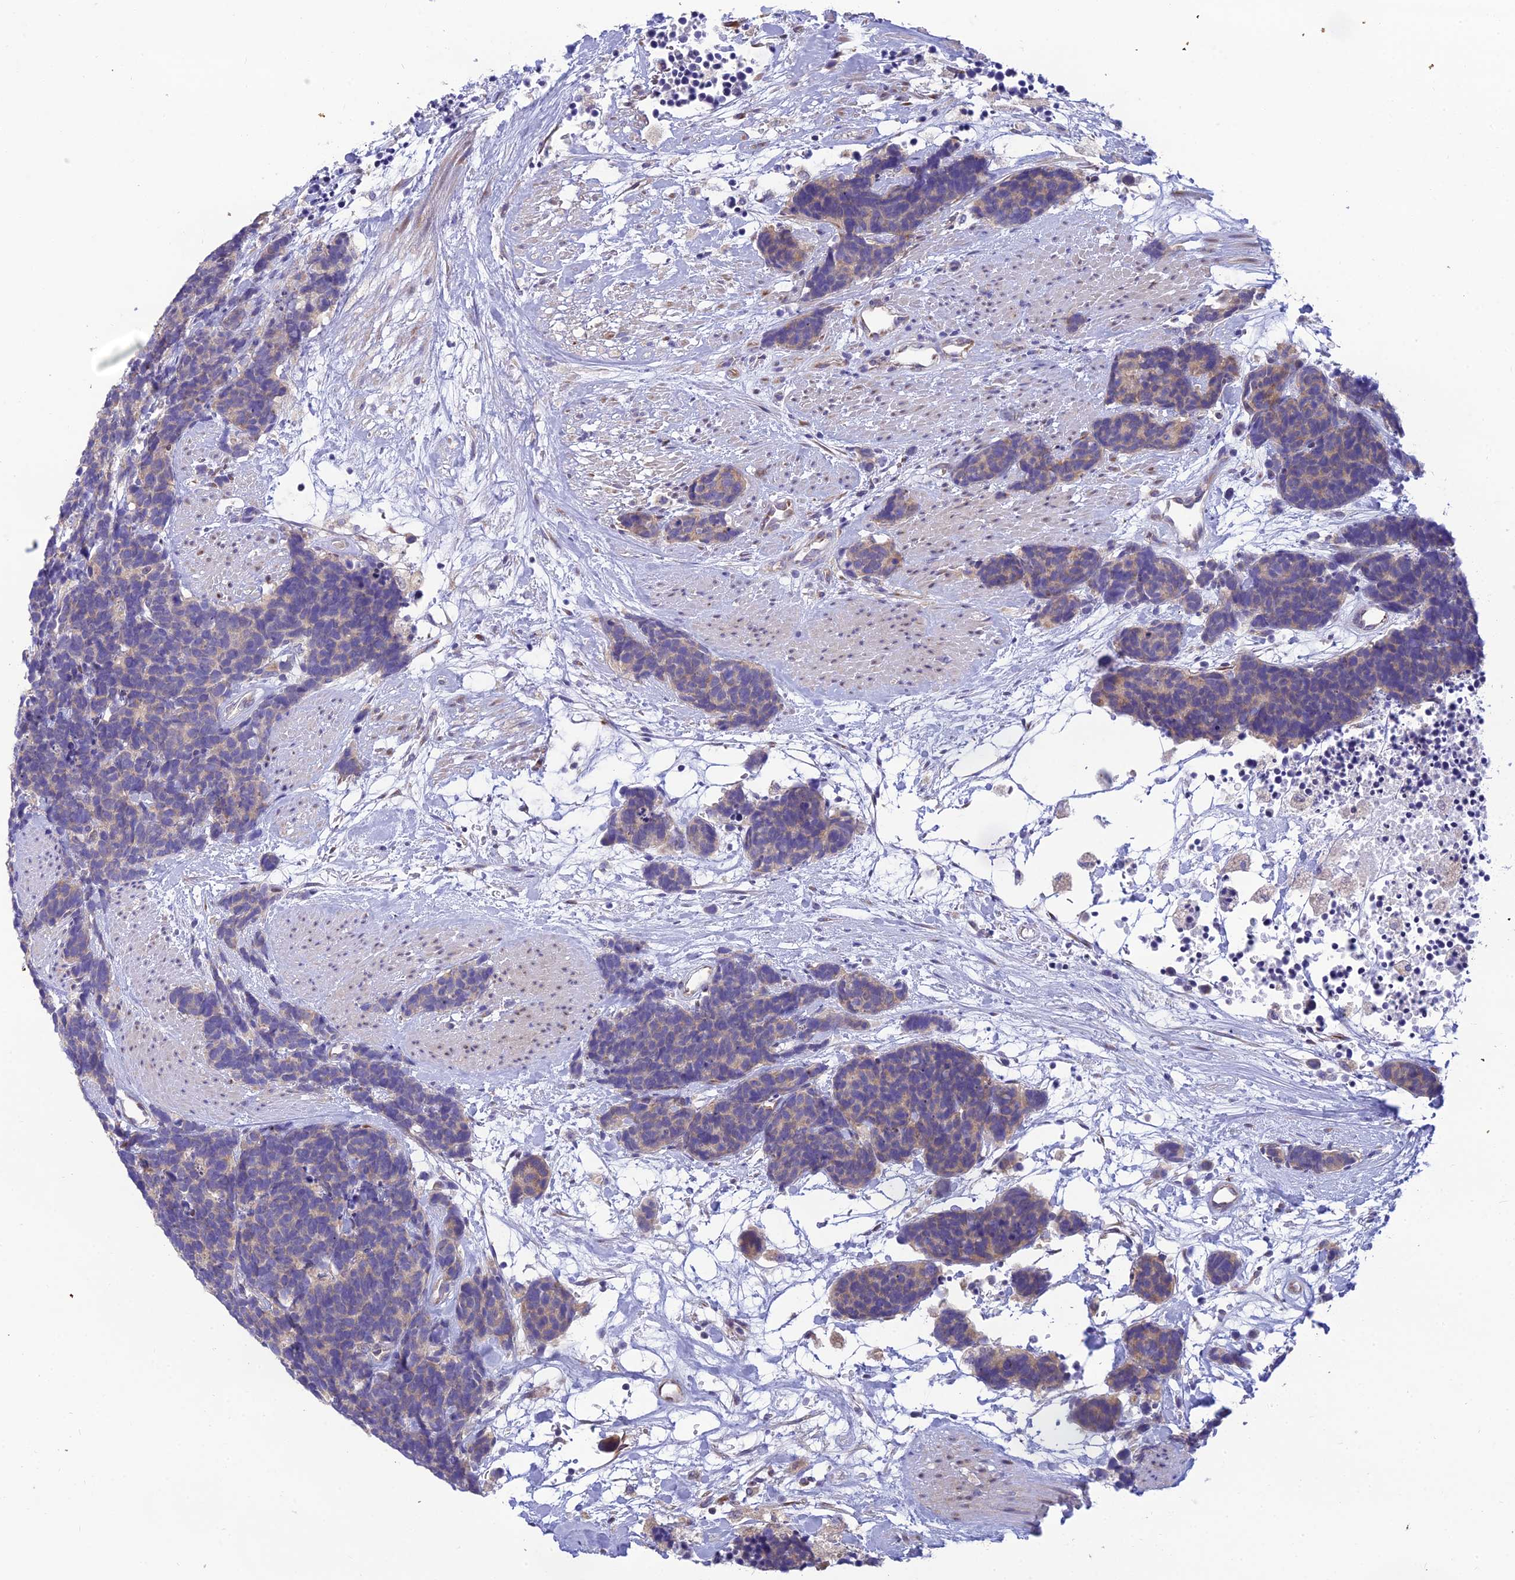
{"staining": {"intensity": "weak", "quantity": "25%-75%", "location": "cytoplasmic/membranous"}, "tissue": "carcinoid", "cell_type": "Tumor cells", "image_type": "cancer", "snomed": [{"axis": "morphology", "description": "Carcinoma, NOS"}, {"axis": "morphology", "description": "Carcinoid, malignant, NOS"}, {"axis": "topography", "description": "Urinary bladder"}], "caption": "Human carcinoma stained with a protein marker demonstrates weak staining in tumor cells.", "gene": "CLCN7", "patient": {"sex": "male", "age": 57}}